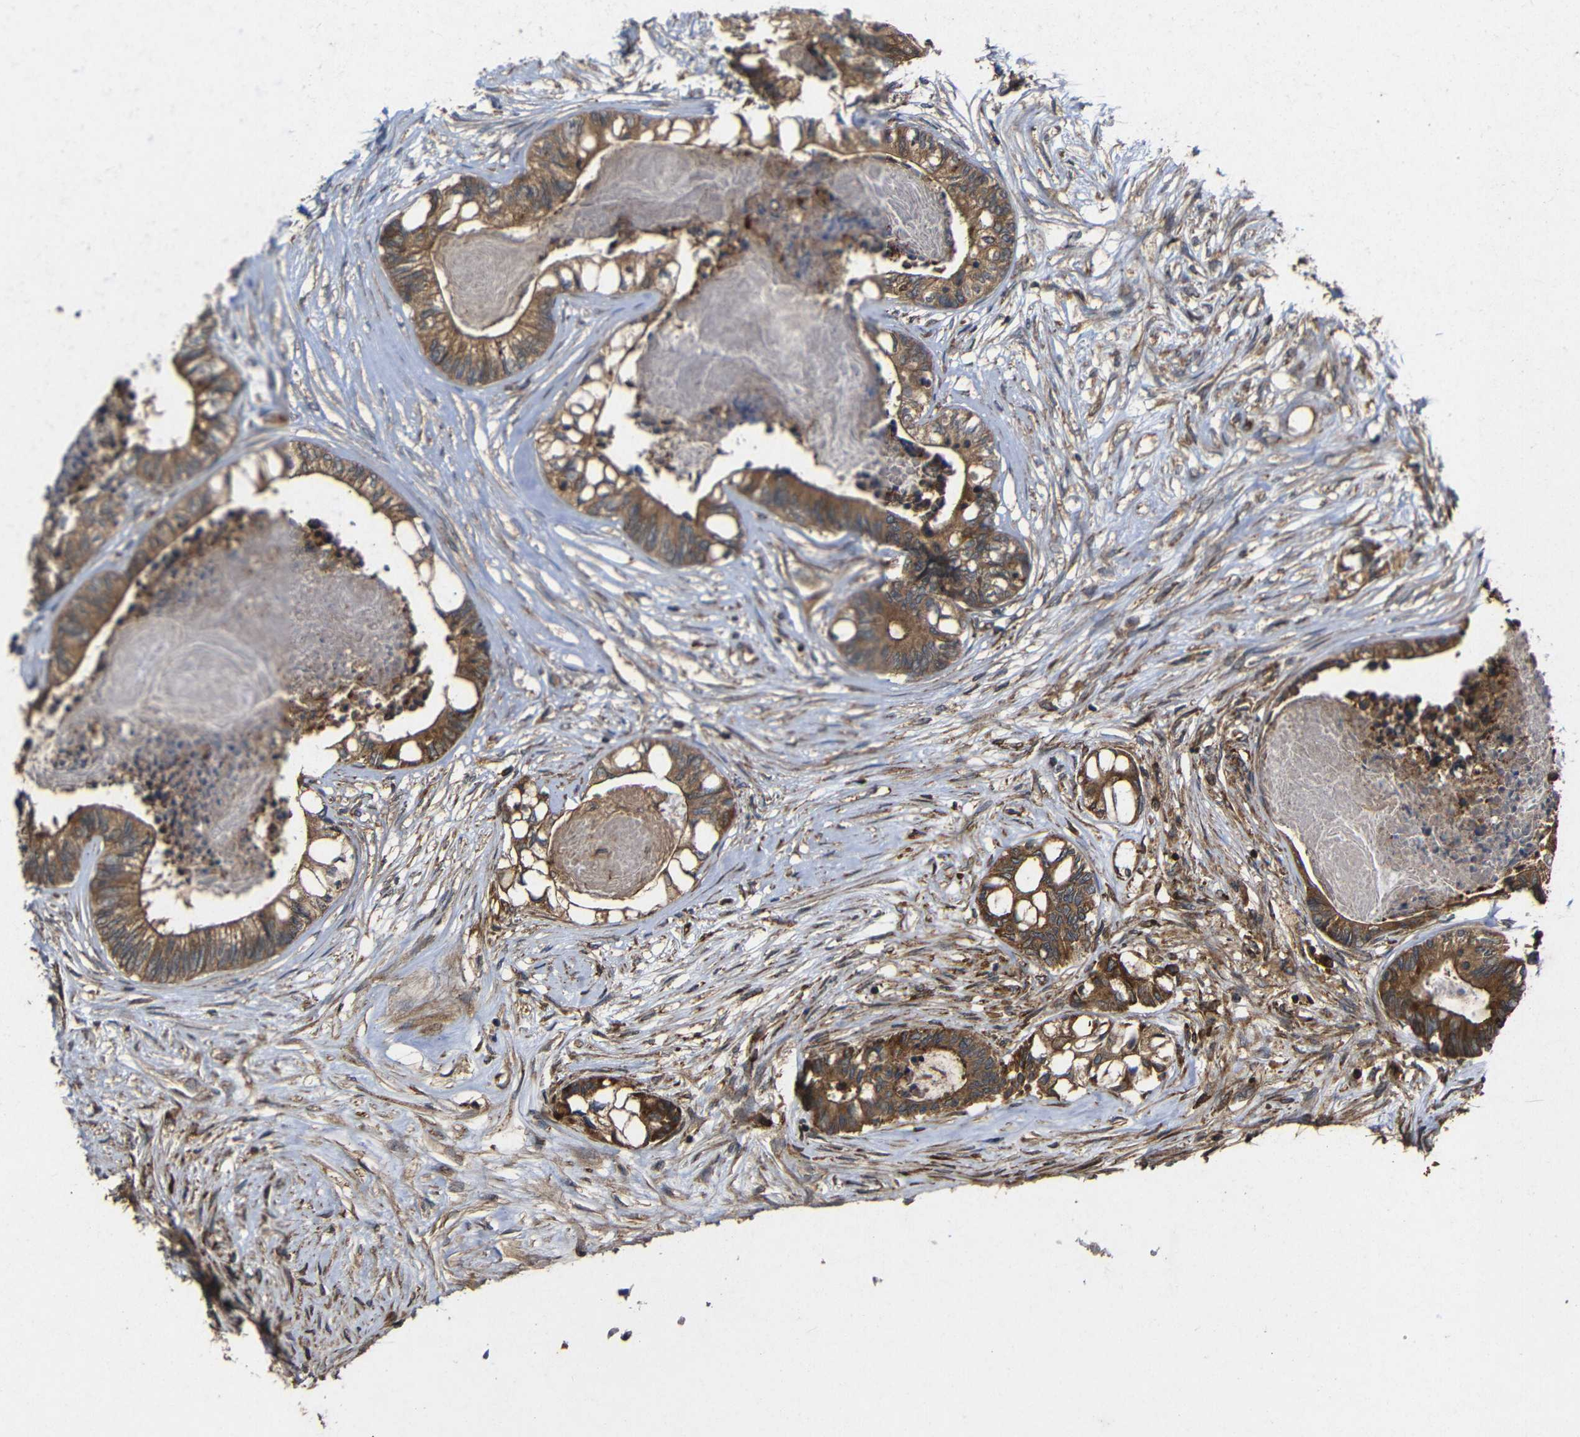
{"staining": {"intensity": "moderate", "quantity": ">75%", "location": "cytoplasmic/membranous"}, "tissue": "colorectal cancer", "cell_type": "Tumor cells", "image_type": "cancer", "snomed": [{"axis": "morphology", "description": "Adenocarcinoma, NOS"}, {"axis": "topography", "description": "Rectum"}], "caption": "IHC histopathology image of neoplastic tissue: colorectal adenocarcinoma stained using immunohistochemistry displays medium levels of moderate protein expression localized specifically in the cytoplasmic/membranous of tumor cells, appearing as a cytoplasmic/membranous brown color.", "gene": "EIF2S1", "patient": {"sex": "male", "age": 63}}